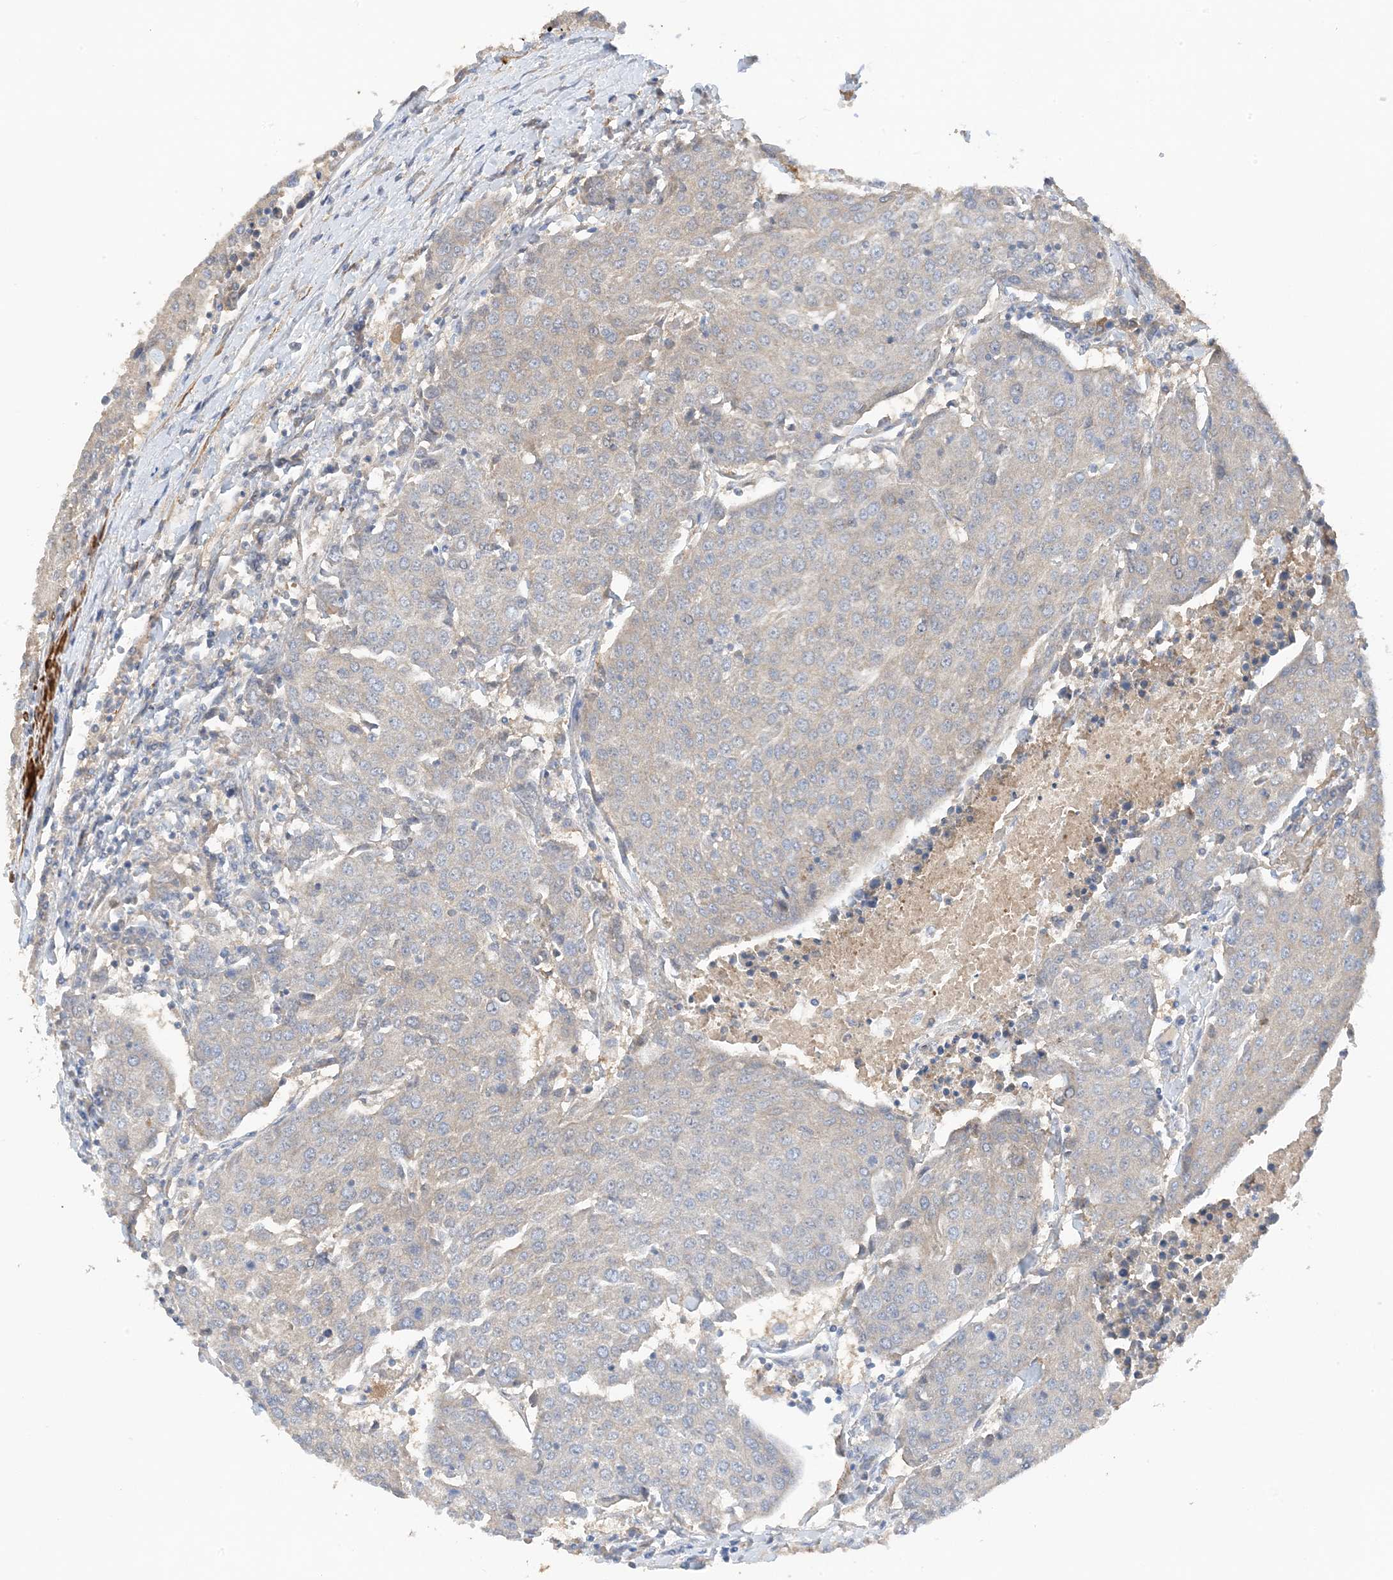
{"staining": {"intensity": "negative", "quantity": "none", "location": "none"}, "tissue": "urothelial cancer", "cell_type": "Tumor cells", "image_type": "cancer", "snomed": [{"axis": "morphology", "description": "Urothelial carcinoma, High grade"}, {"axis": "topography", "description": "Urinary bladder"}], "caption": "High-grade urothelial carcinoma stained for a protein using immunohistochemistry (IHC) demonstrates no positivity tumor cells.", "gene": "KIFBP", "patient": {"sex": "female", "age": 85}}